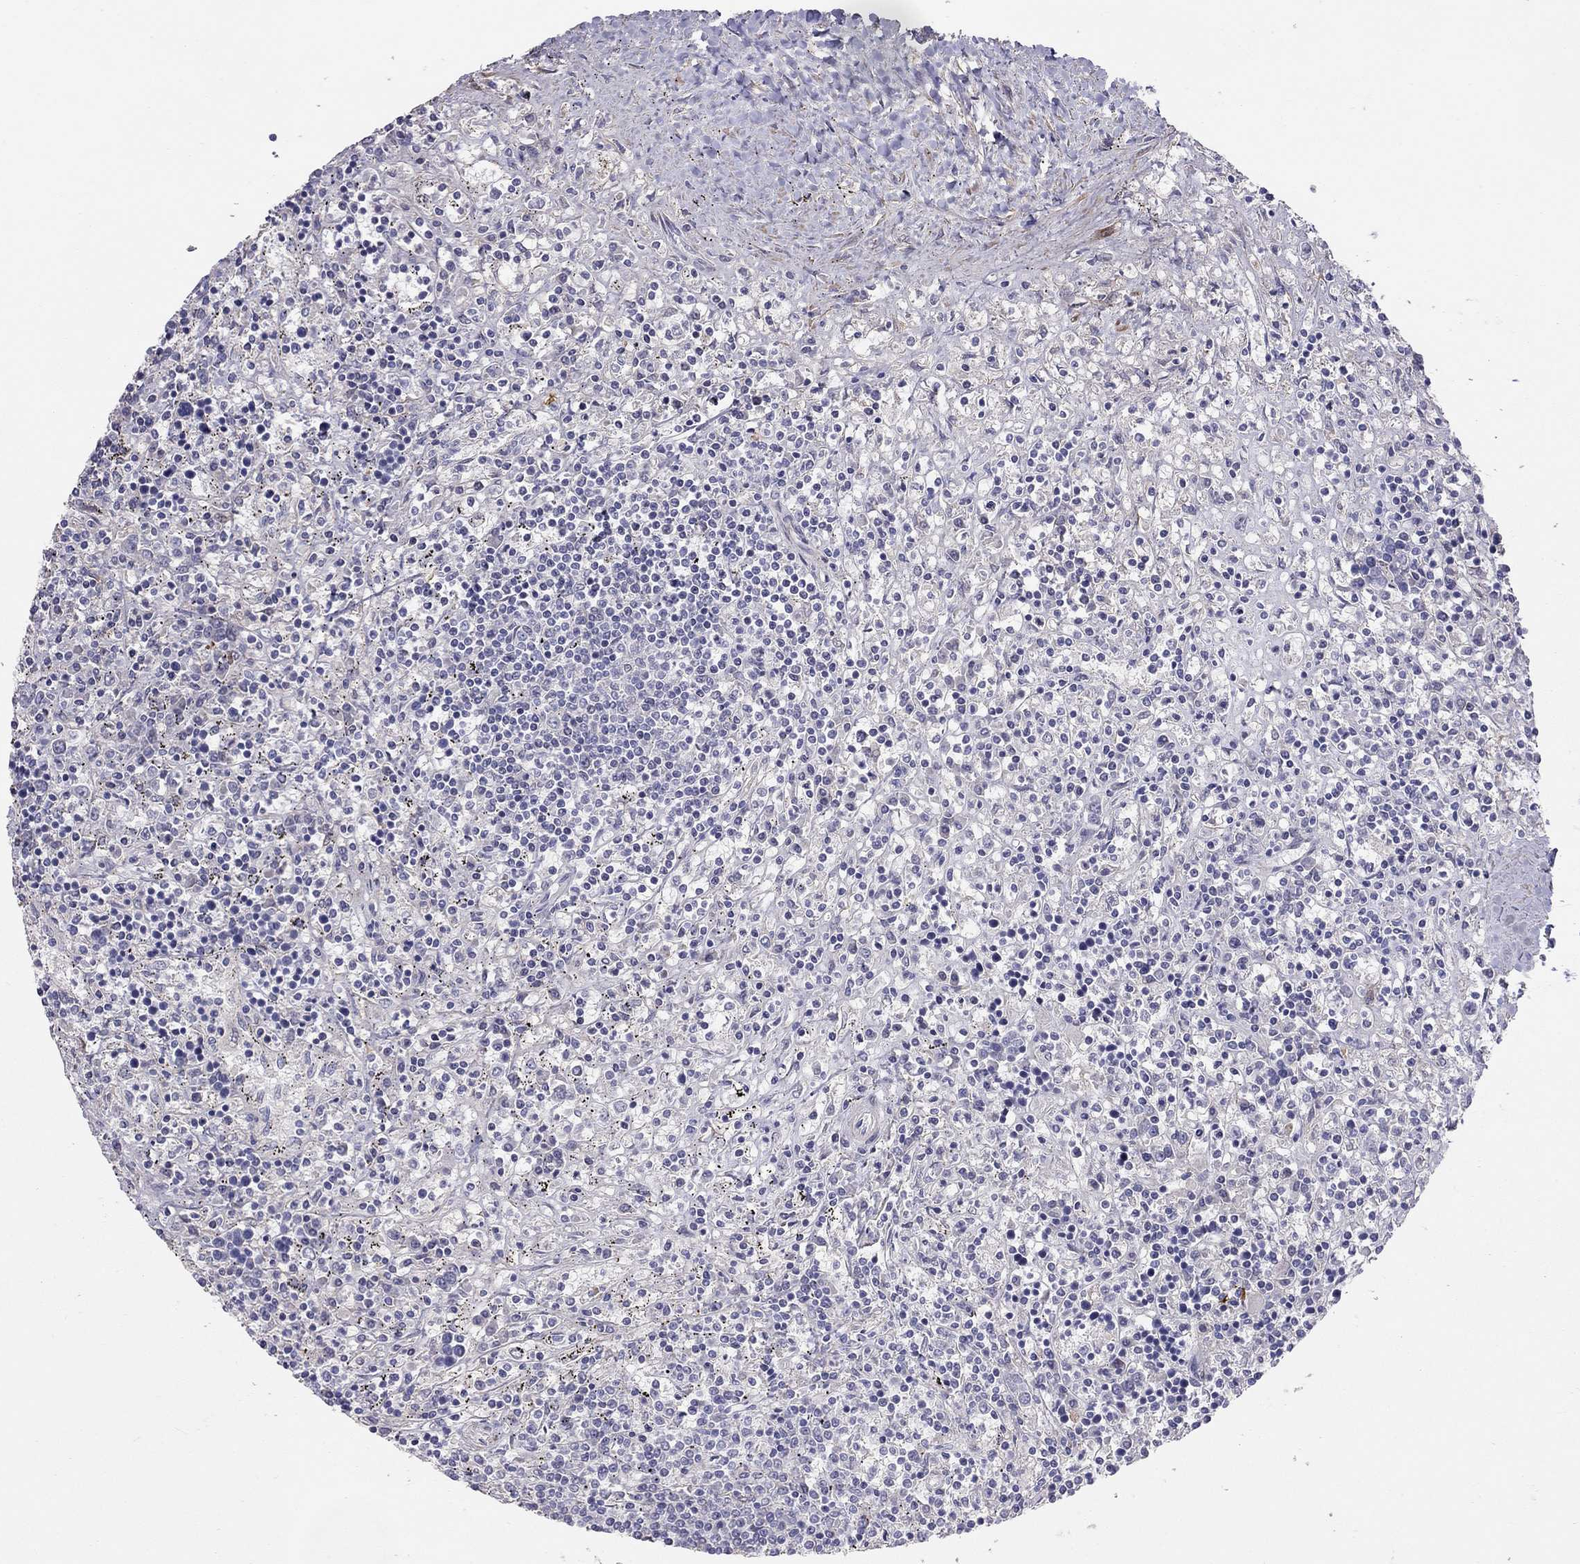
{"staining": {"intensity": "negative", "quantity": "none", "location": "none"}, "tissue": "lymphoma", "cell_type": "Tumor cells", "image_type": "cancer", "snomed": [{"axis": "morphology", "description": "Malignant lymphoma, non-Hodgkin's type, Low grade"}, {"axis": "topography", "description": "Spleen"}], "caption": "An image of lymphoma stained for a protein displays no brown staining in tumor cells.", "gene": "SYTL2", "patient": {"sex": "male", "age": 62}}